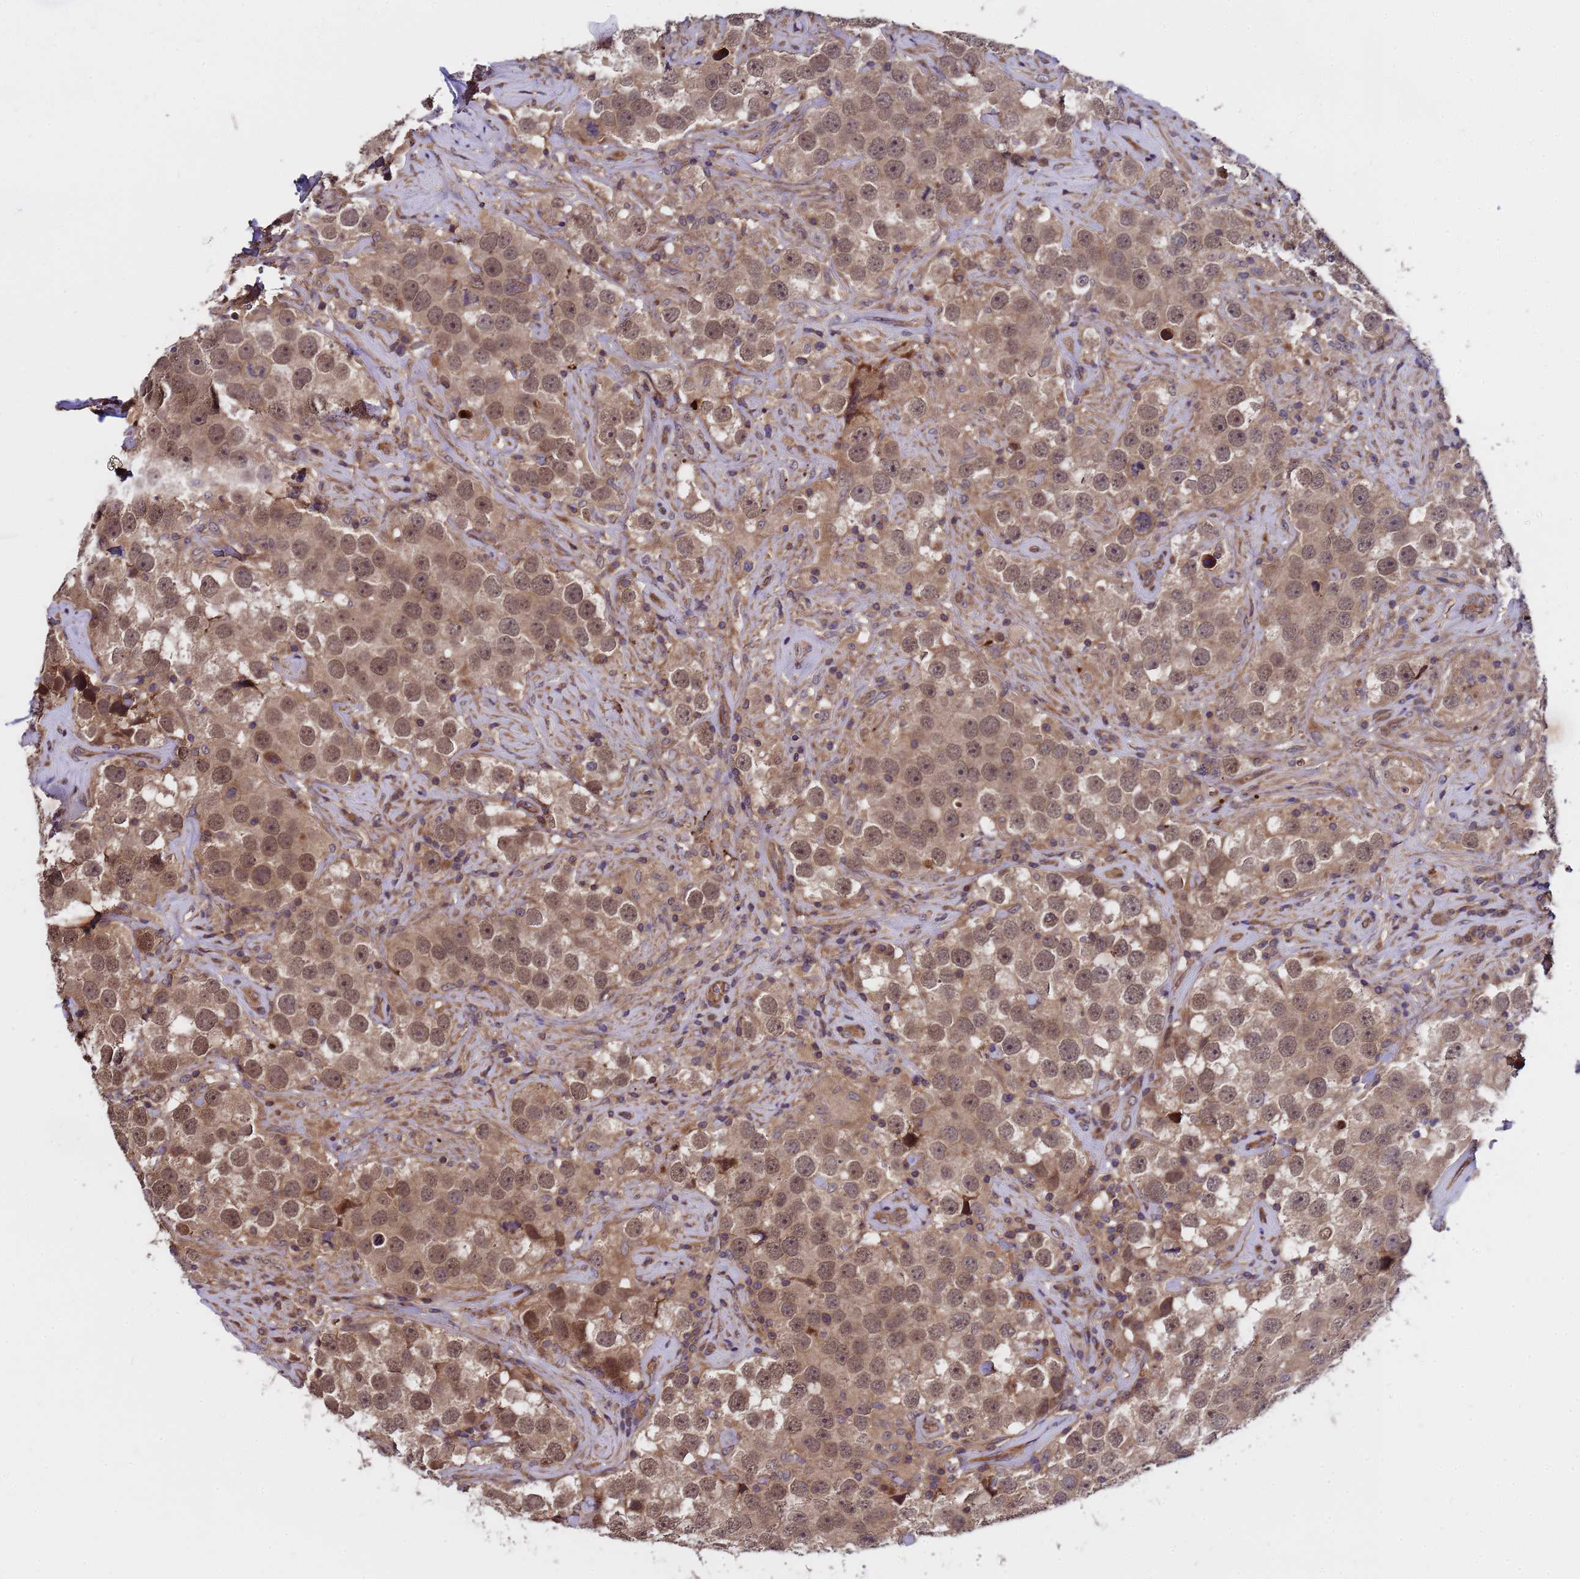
{"staining": {"intensity": "moderate", "quantity": ">75%", "location": "cytoplasmic/membranous,nuclear"}, "tissue": "testis cancer", "cell_type": "Tumor cells", "image_type": "cancer", "snomed": [{"axis": "morphology", "description": "Seminoma, NOS"}, {"axis": "topography", "description": "Testis"}], "caption": "About >75% of tumor cells in seminoma (testis) display moderate cytoplasmic/membranous and nuclear protein staining as visualized by brown immunohistochemical staining.", "gene": "GSTCD", "patient": {"sex": "male", "age": 49}}